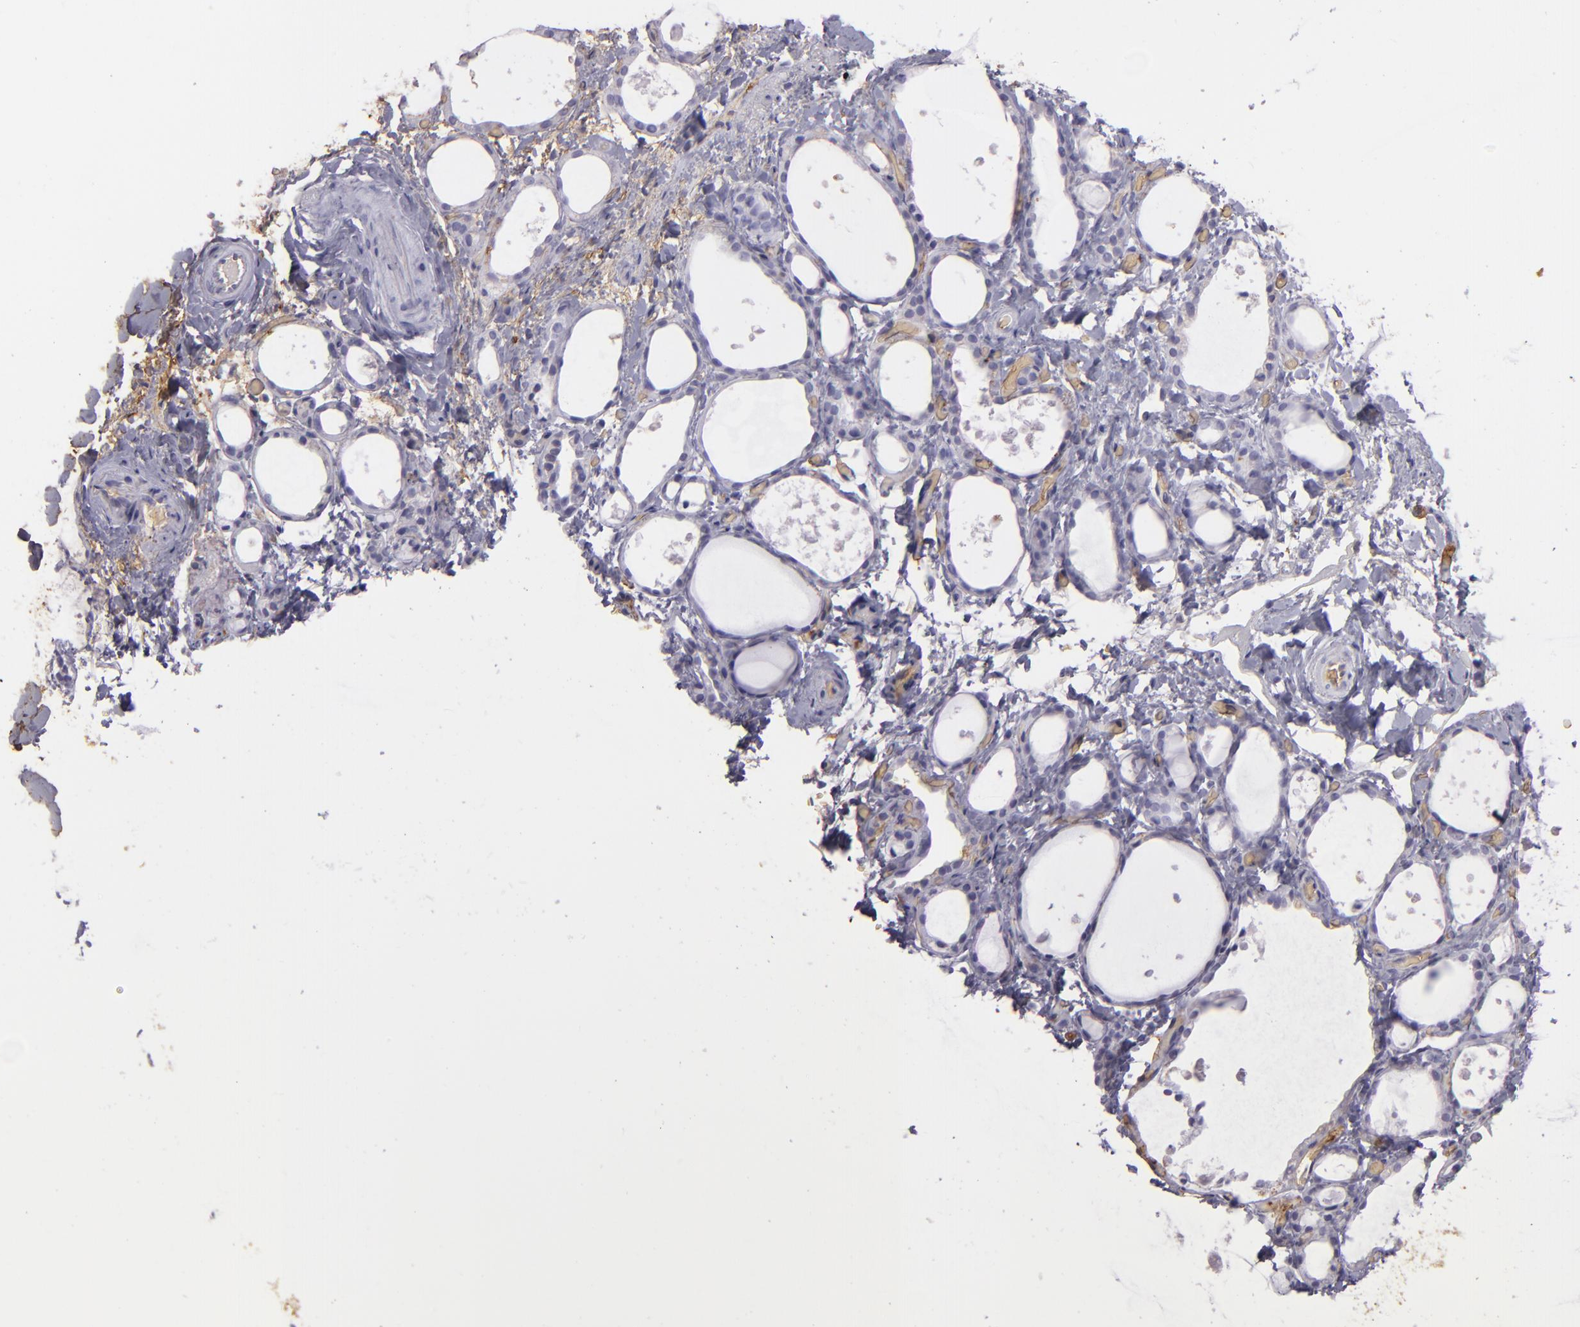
{"staining": {"intensity": "negative", "quantity": "none", "location": "none"}, "tissue": "thyroid gland", "cell_type": "Glandular cells", "image_type": "normal", "snomed": [{"axis": "morphology", "description": "Normal tissue, NOS"}, {"axis": "topography", "description": "Thyroid gland"}], "caption": "Immunohistochemistry of normal human thyroid gland displays no expression in glandular cells. Brightfield microscopy of immunohistochemistry stained with DAB (3,3'-diaminobenzidine) (brown) and hematoxylin (blue), captured at high magnification.", "gene": "ACE", "patient": {"sex": "female", "age": 75}}